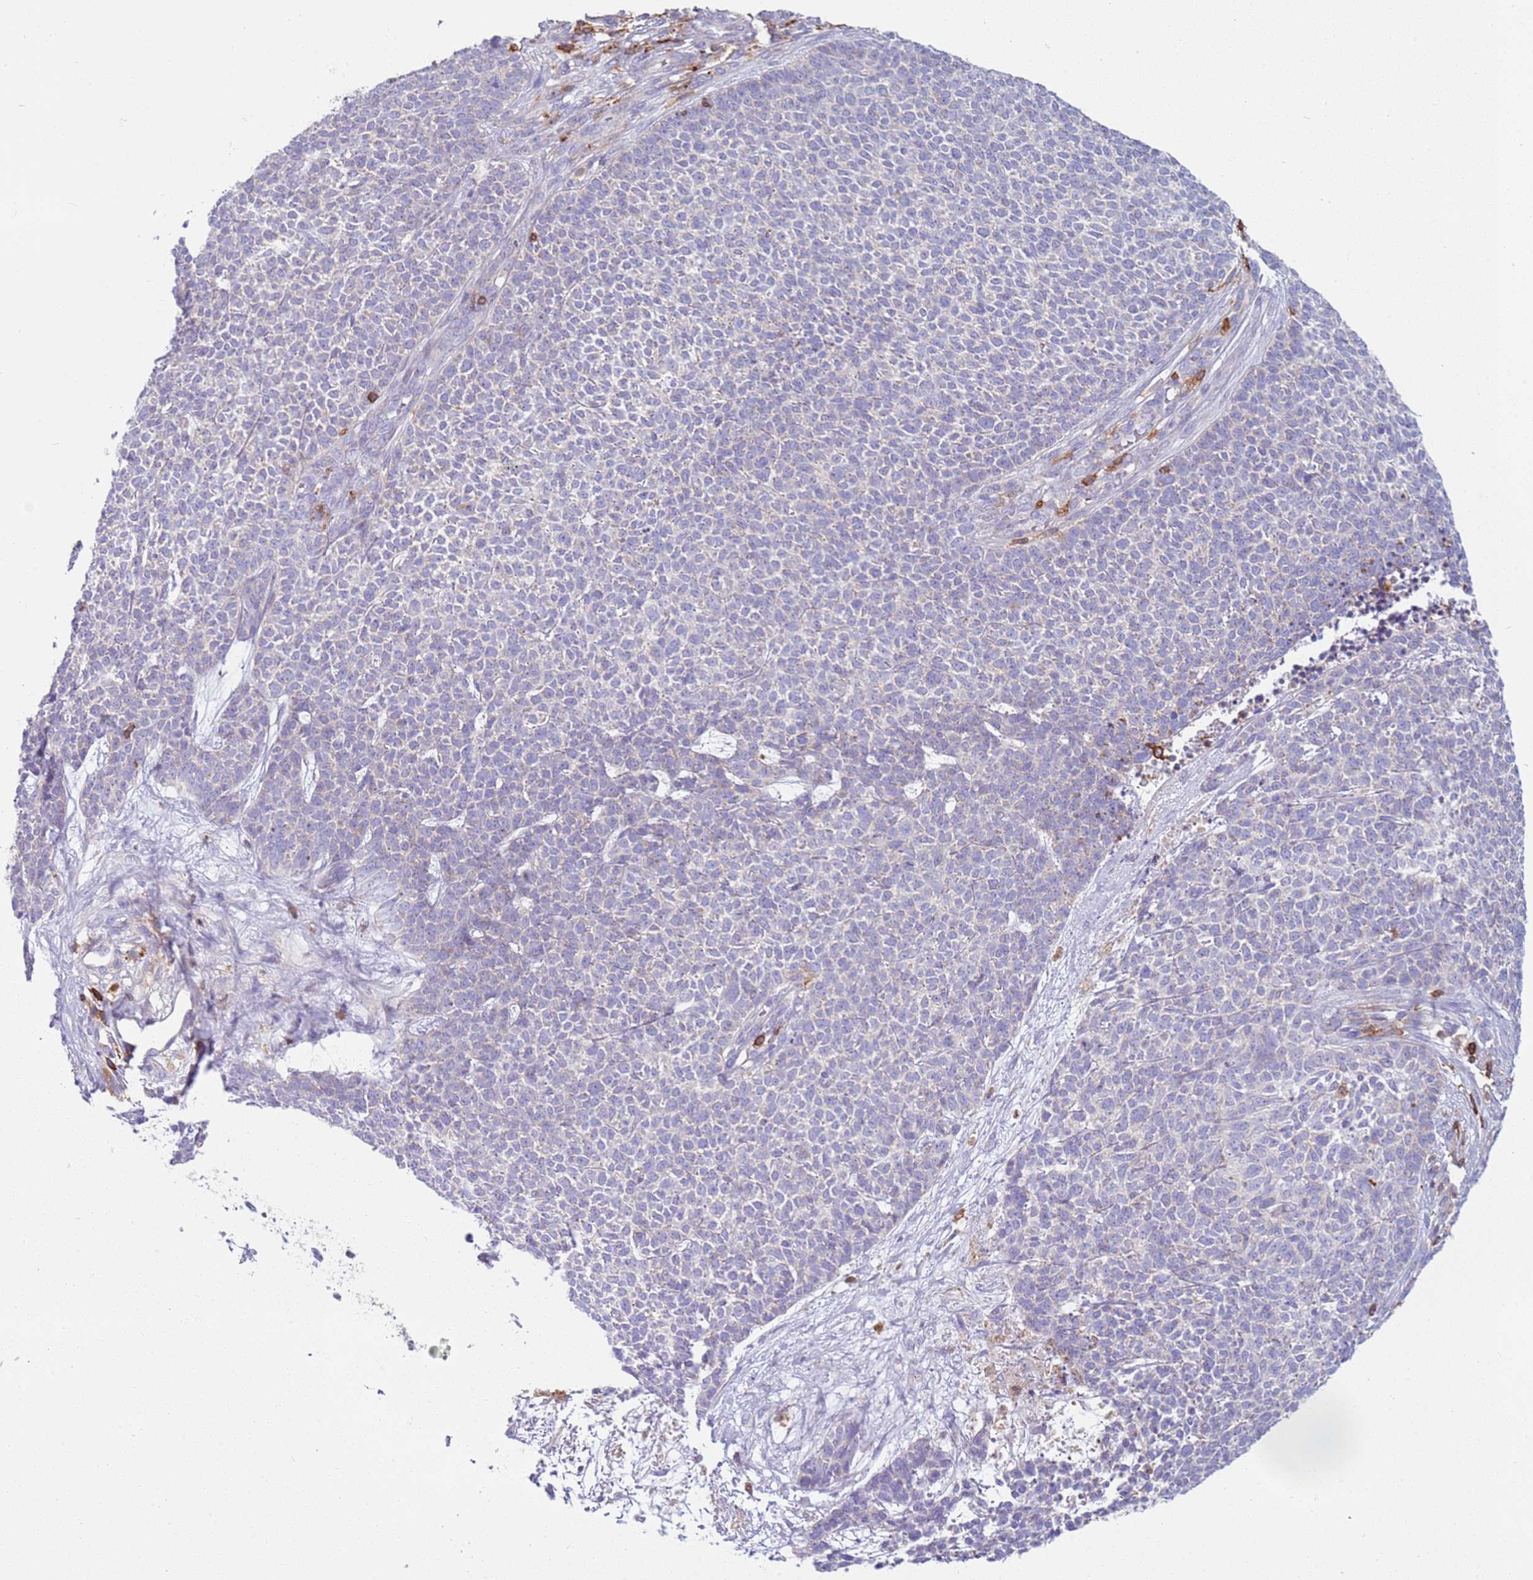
{"staining": {"intensity": "negative", "quantity": "none", "location": "none"}, "tissue": "skin cancer", "cell_type": "Tumor cells", "image_type": "cancer", "snomed": [{"axis": "morphology", "description": "Basal cell carcinoma"}, {"axis": "topography", "description": "Skin"}], "caption": "A micrograph of human skin basal cell carcinoma is negative for staining in tumor cells.", "gene": "TTPAL", "patient": {"sex": "female", "age": 84}}